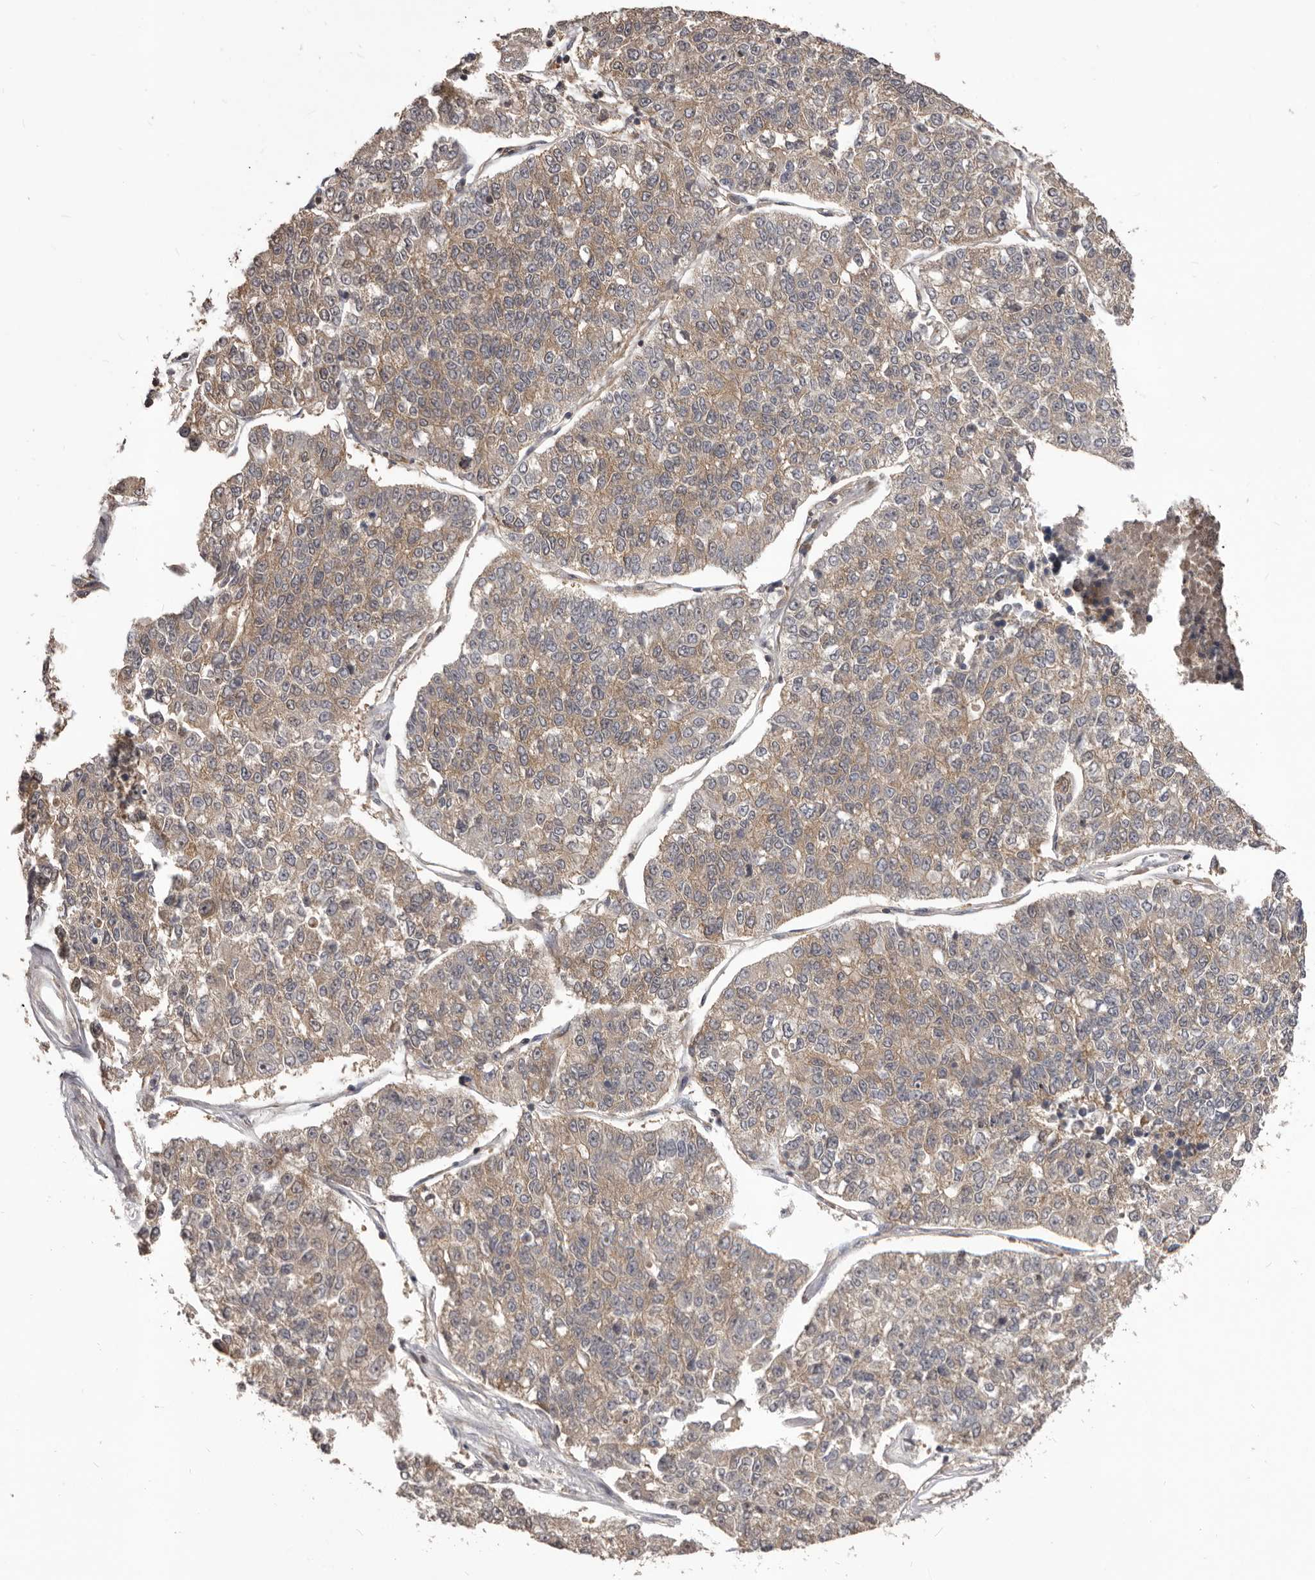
{"staining": {"intensity": "weak", "quantity": ">75%", "location": "cytoplasmic/membranous"}, "tissue": "lung cancer", "cell_type": "Tumor cells", "image_type": "cancer", "snomed": [{"axis": "morphology", "description": "Adenocarcinoma, NOS"}, {"axis": "topography", "description": "Lung"}], "caption": "This is an image of immunohistochemistry (IHC) staining of lung adenocarcinoma, which shows weak expression in the cytoplasmic/membranous of tumor cells.", "gene": "HBS1L", "patient": {"sex": "male", "age": 49}}